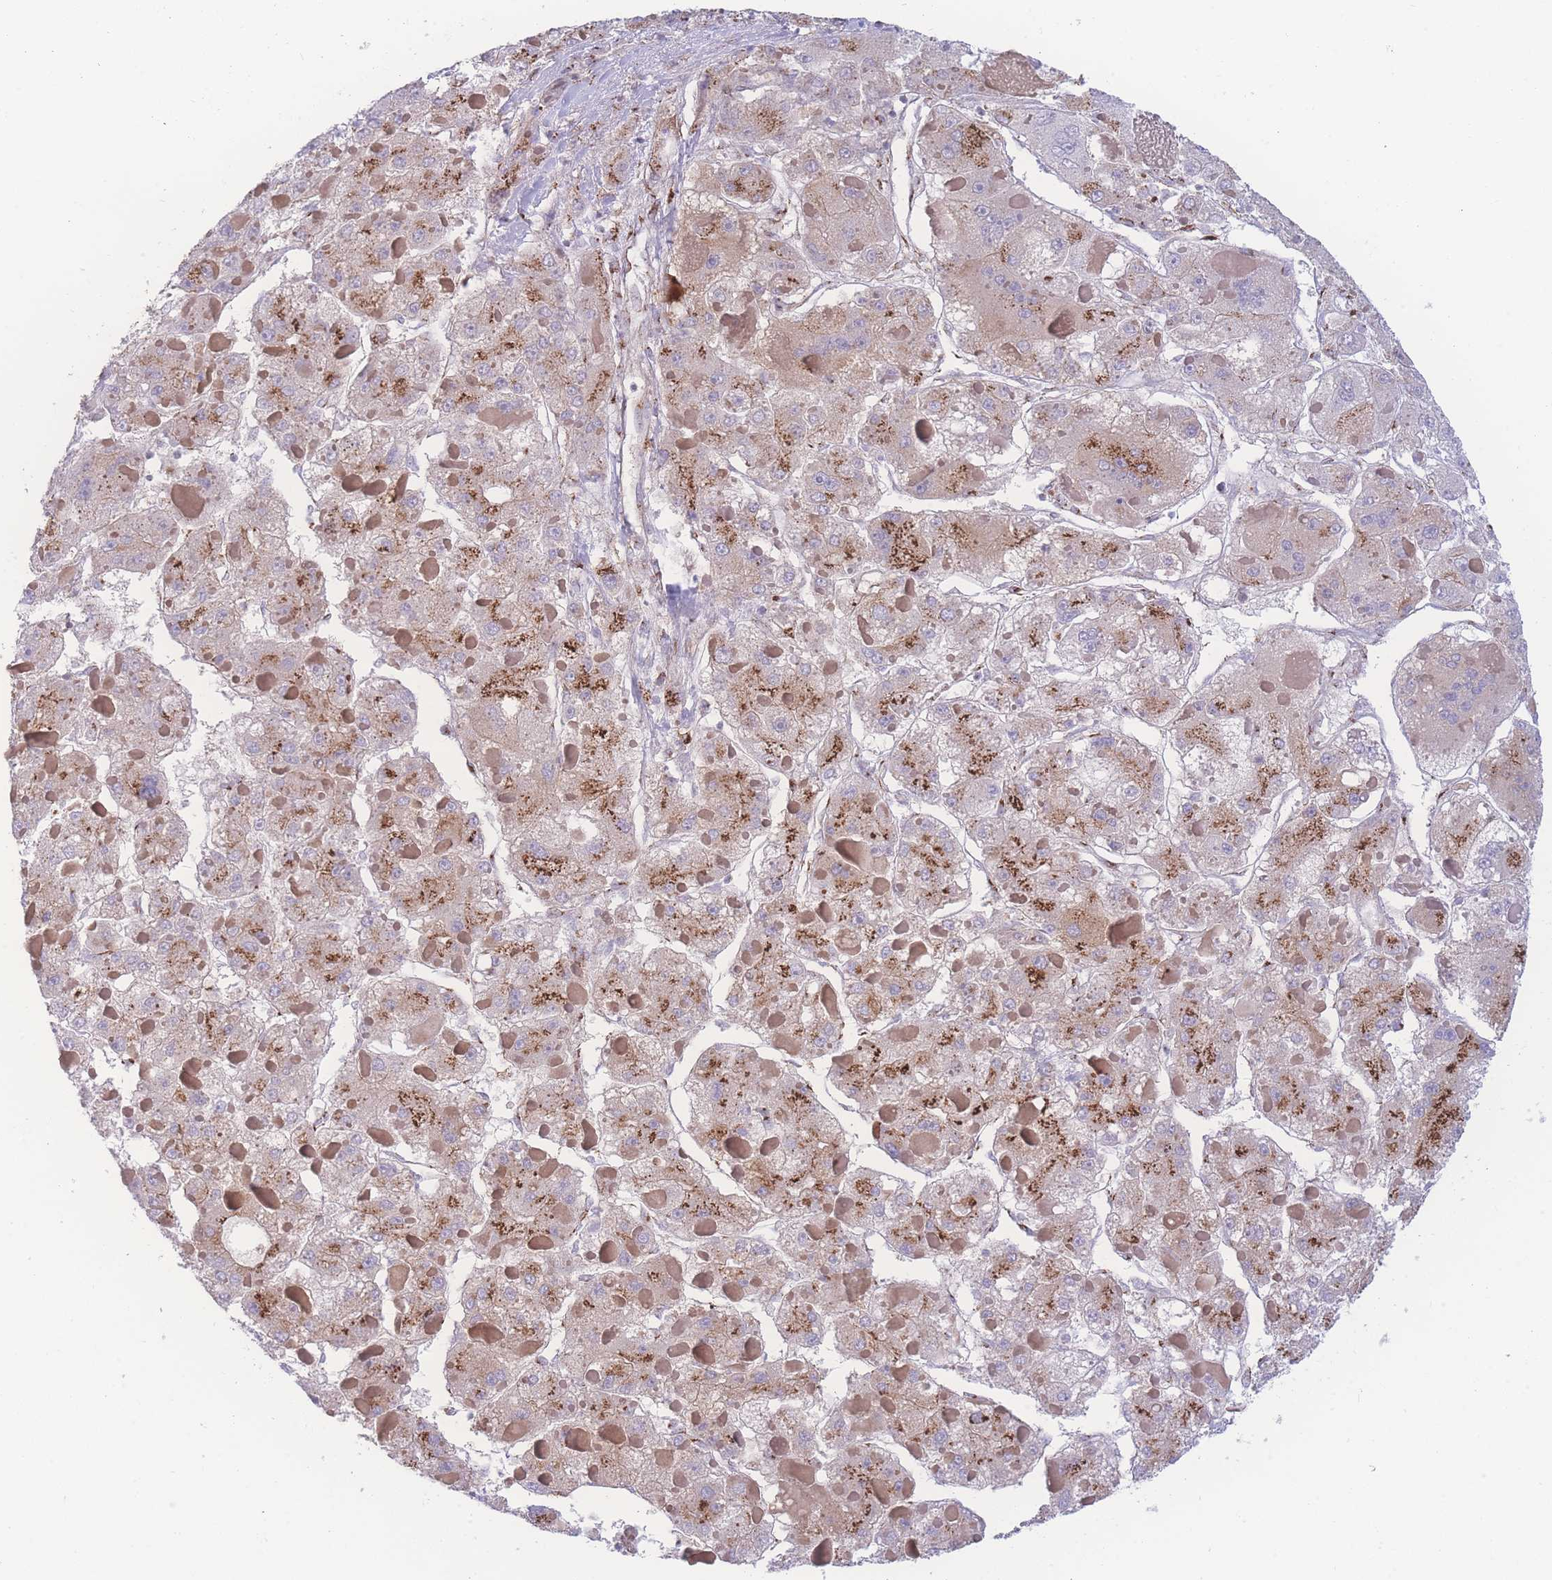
{"staining": {"intensity": "moderate", "quantity": ">75%", "location": "cytoplasmic/membranous"}, "tissue": "liver cancer", "cell_type": "Tumor cells", "image_type": "cancer", "snomed": [{"axis": "morphology", "description": "Carcinoma, Hepatocellular, NOS"}, {"axis": "topography", "description": "Liver"}], "caption": "A medium amount of moderate cytoplasmic/membranous positivity is appreciated in about >75% of tumor cells in liver cancer (hepatocellular carcinoma) tissue. The staining is performed using DAB (3,3'-diaminobenzidine) brown chromogen to label protein expression. The nuclei are counter-stained blue using hematoxylin.", "gene": "GOLM2", "patient": {"sex": "female", "age": 73}}